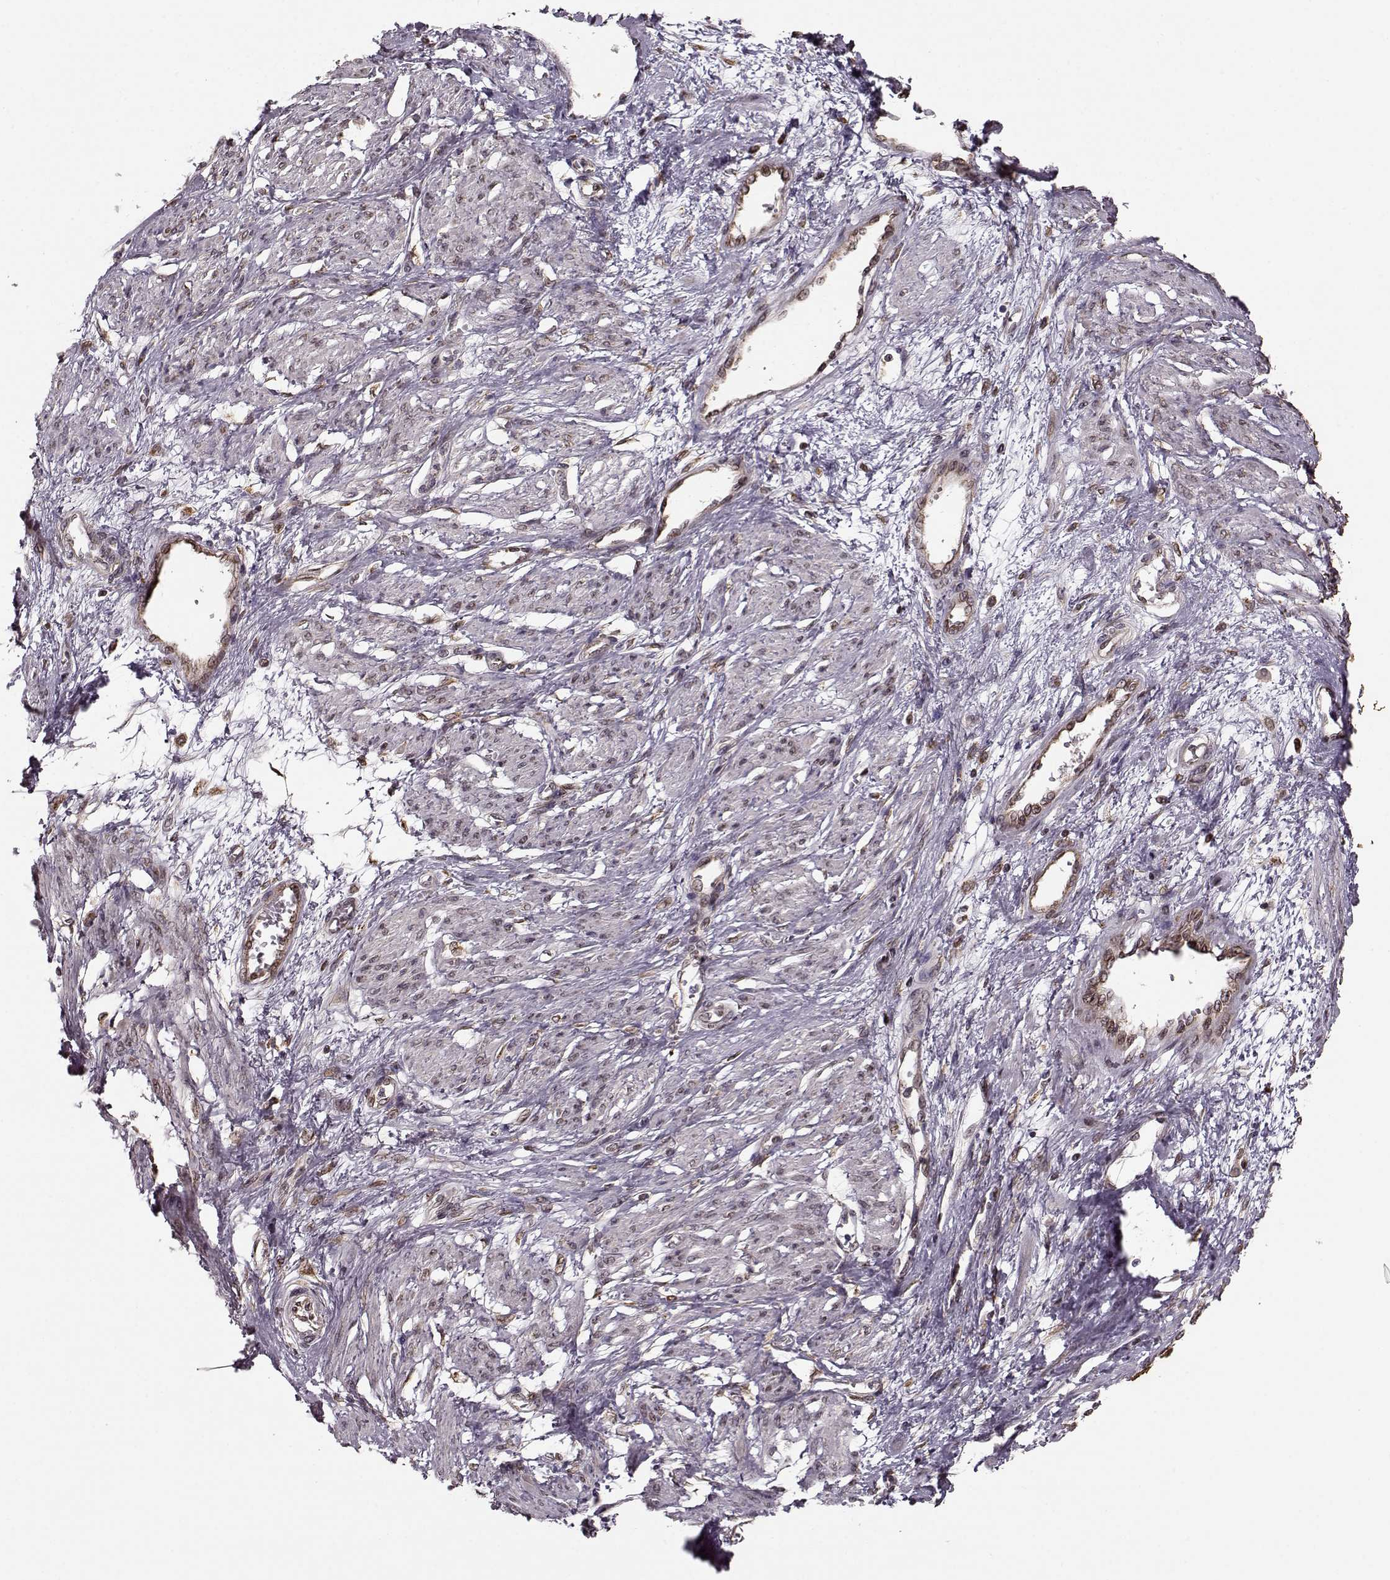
{"staining": {"intensity": "weak", "quantity": "25%-75%", "location": "cytoplasmic/membranous"}, "tissue": "smooth muscle", "cell_type": "Smooth muscle cells", "image_type": "normal", "snomed": [{"axis": "morphology", "description": "Normal tissue, NOS"}, {"axis": "topography", "description": "Smooth muscle"}, {"axis": "topography", "description": "Uterus"}], "caption": "The photomicrograph shows immunohistochemical staining of normal smooth muscle. There is weak cytoplasmic/membranous staining is seen in approximately 25%-75% of smooth muscle cells. (DAB = brown stain, brightfield microscopy at high magnification).", "gene": "YIPF5", "patient": {"sex": "female", "age": 39}}